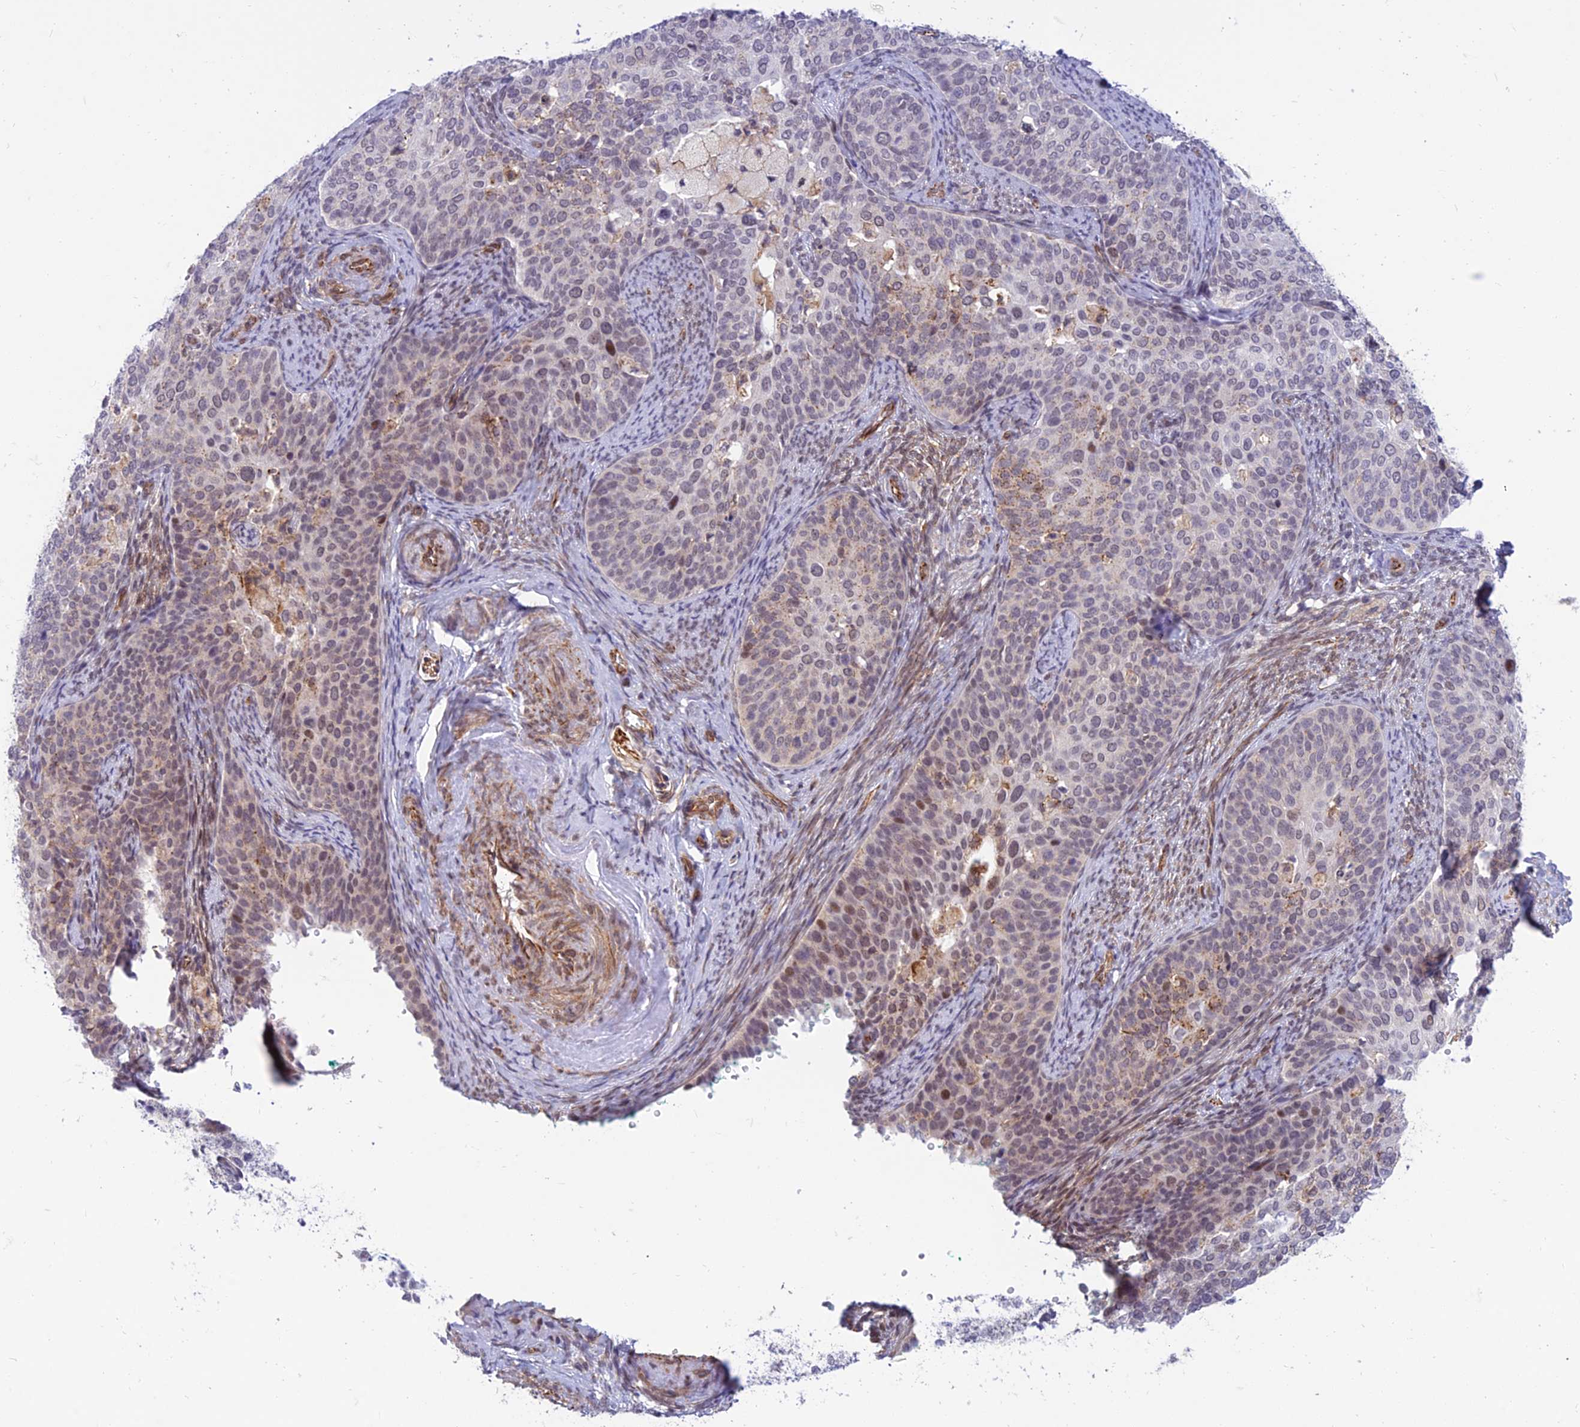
{"staining": {"intensity": "weak", "quantity": "25%-75%", "location": "cytoplasmic/membranous,nuclear"}, "tissue": "cervical cancer", "cell_type": "Tumor cells", "image_type": "cancer", "snomed": [{"axis": "morphology", "description": "Squamous cell carcinoma, NOS"}, {"axis": "topography", "description": "Cervix"}], "caption": "The photomicrograph reveals immunohistochemical staining of squamous cell carcinoma (cervical). There is weak cytoplasmic/membranous and nuclear staining is identified in about 25%-75% of tumor cells. (brown staining indicates protein expression, while blue staining denotes nuclei).", "gene": "SAPCD2", "patient": {"sex": "female", "age": 44}}